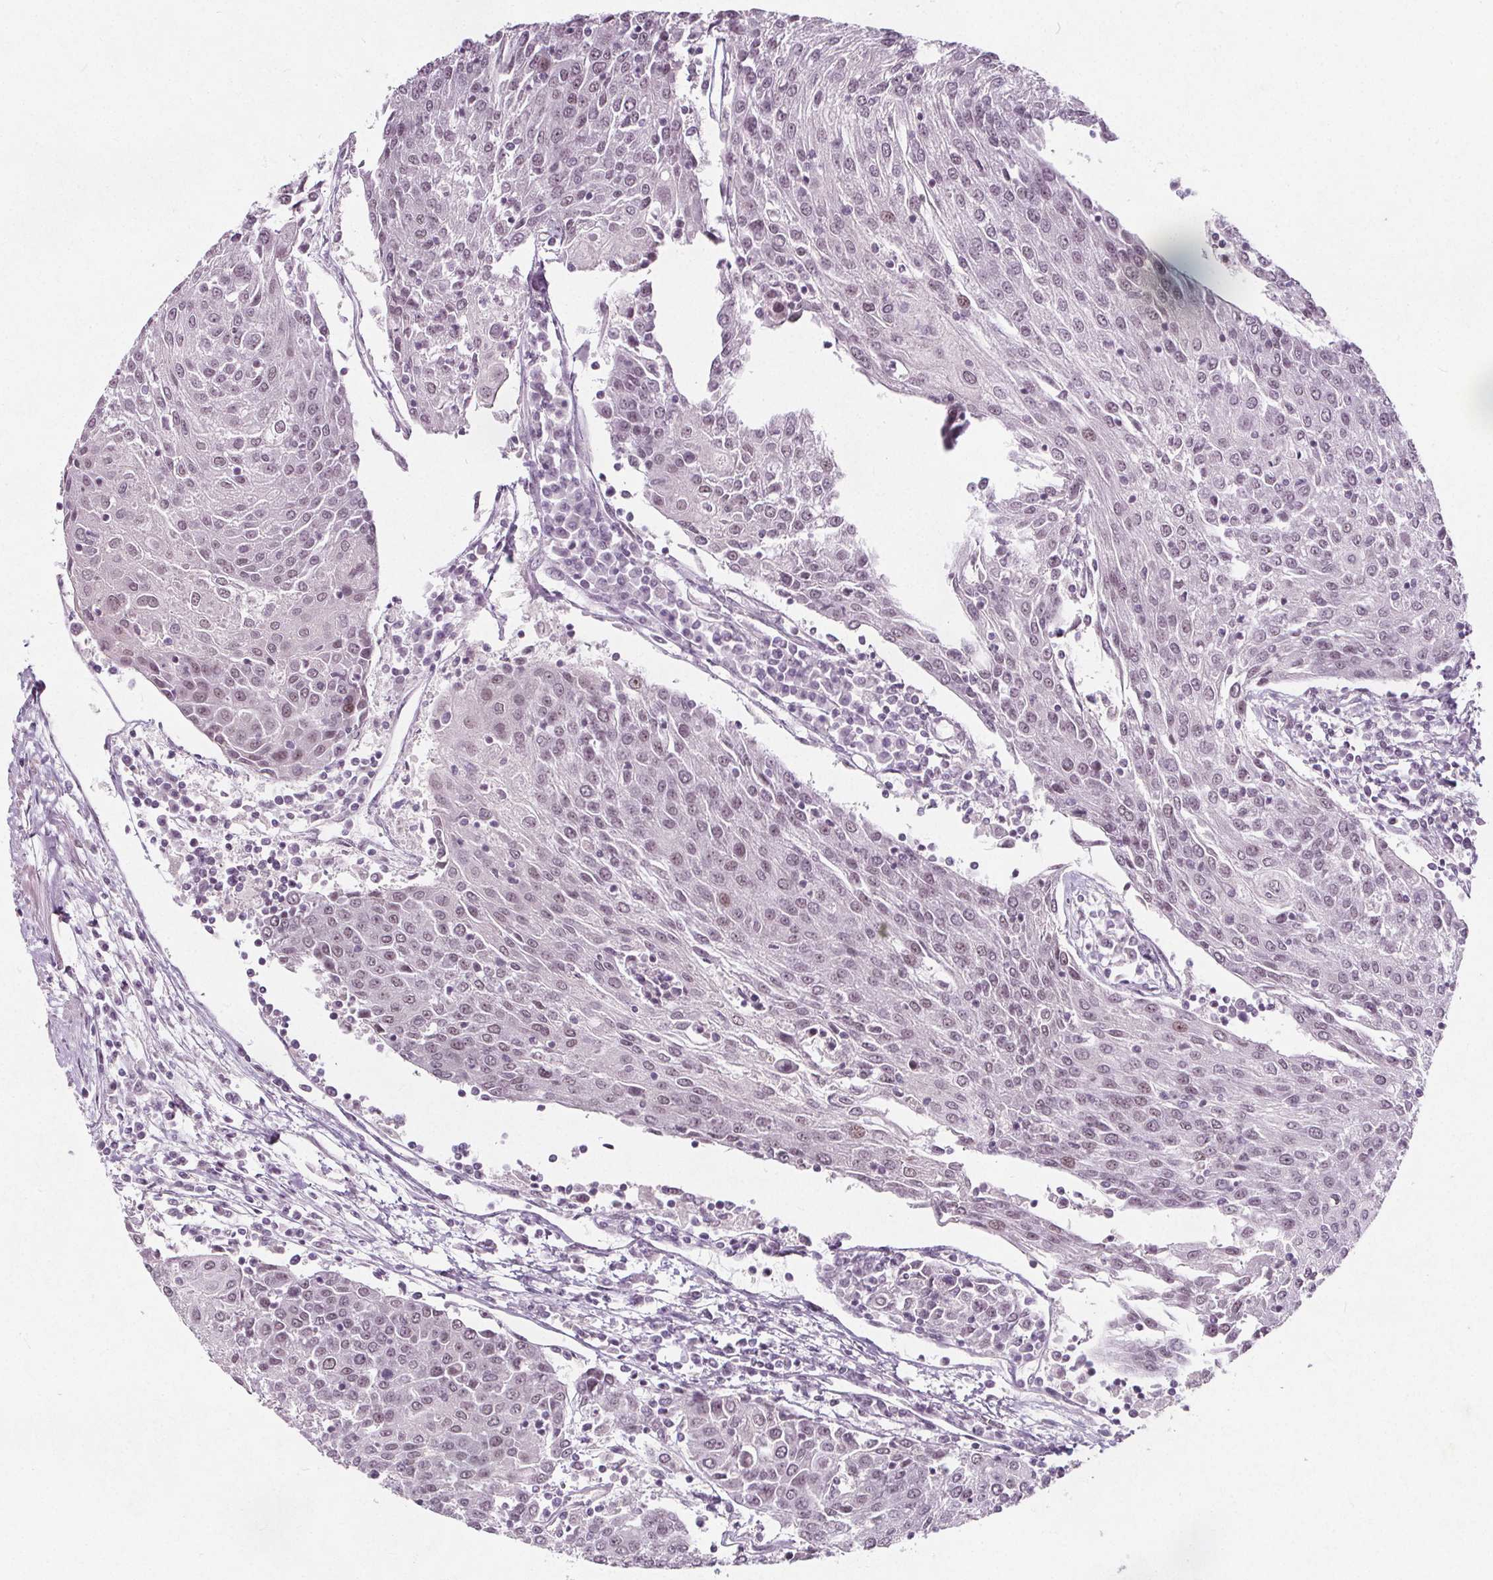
{"staining": {"intensity": "negative", "quantity": "none", "location": "none"}, "tissue": "urothelial cancer", "cell_type": "Tumor cells", "image_type": "cancer", "snomed": [{"axis": "morphology", "description": "Urothelial carcinoma, High grade"}, {"axis": "topography", "description": "Urinary bladder"}], "caption": "There is no significant expression in tumor cells of urothelial cancer.", "gene": "TAF6L", "patient": {"sex": "female", "age": 85}}